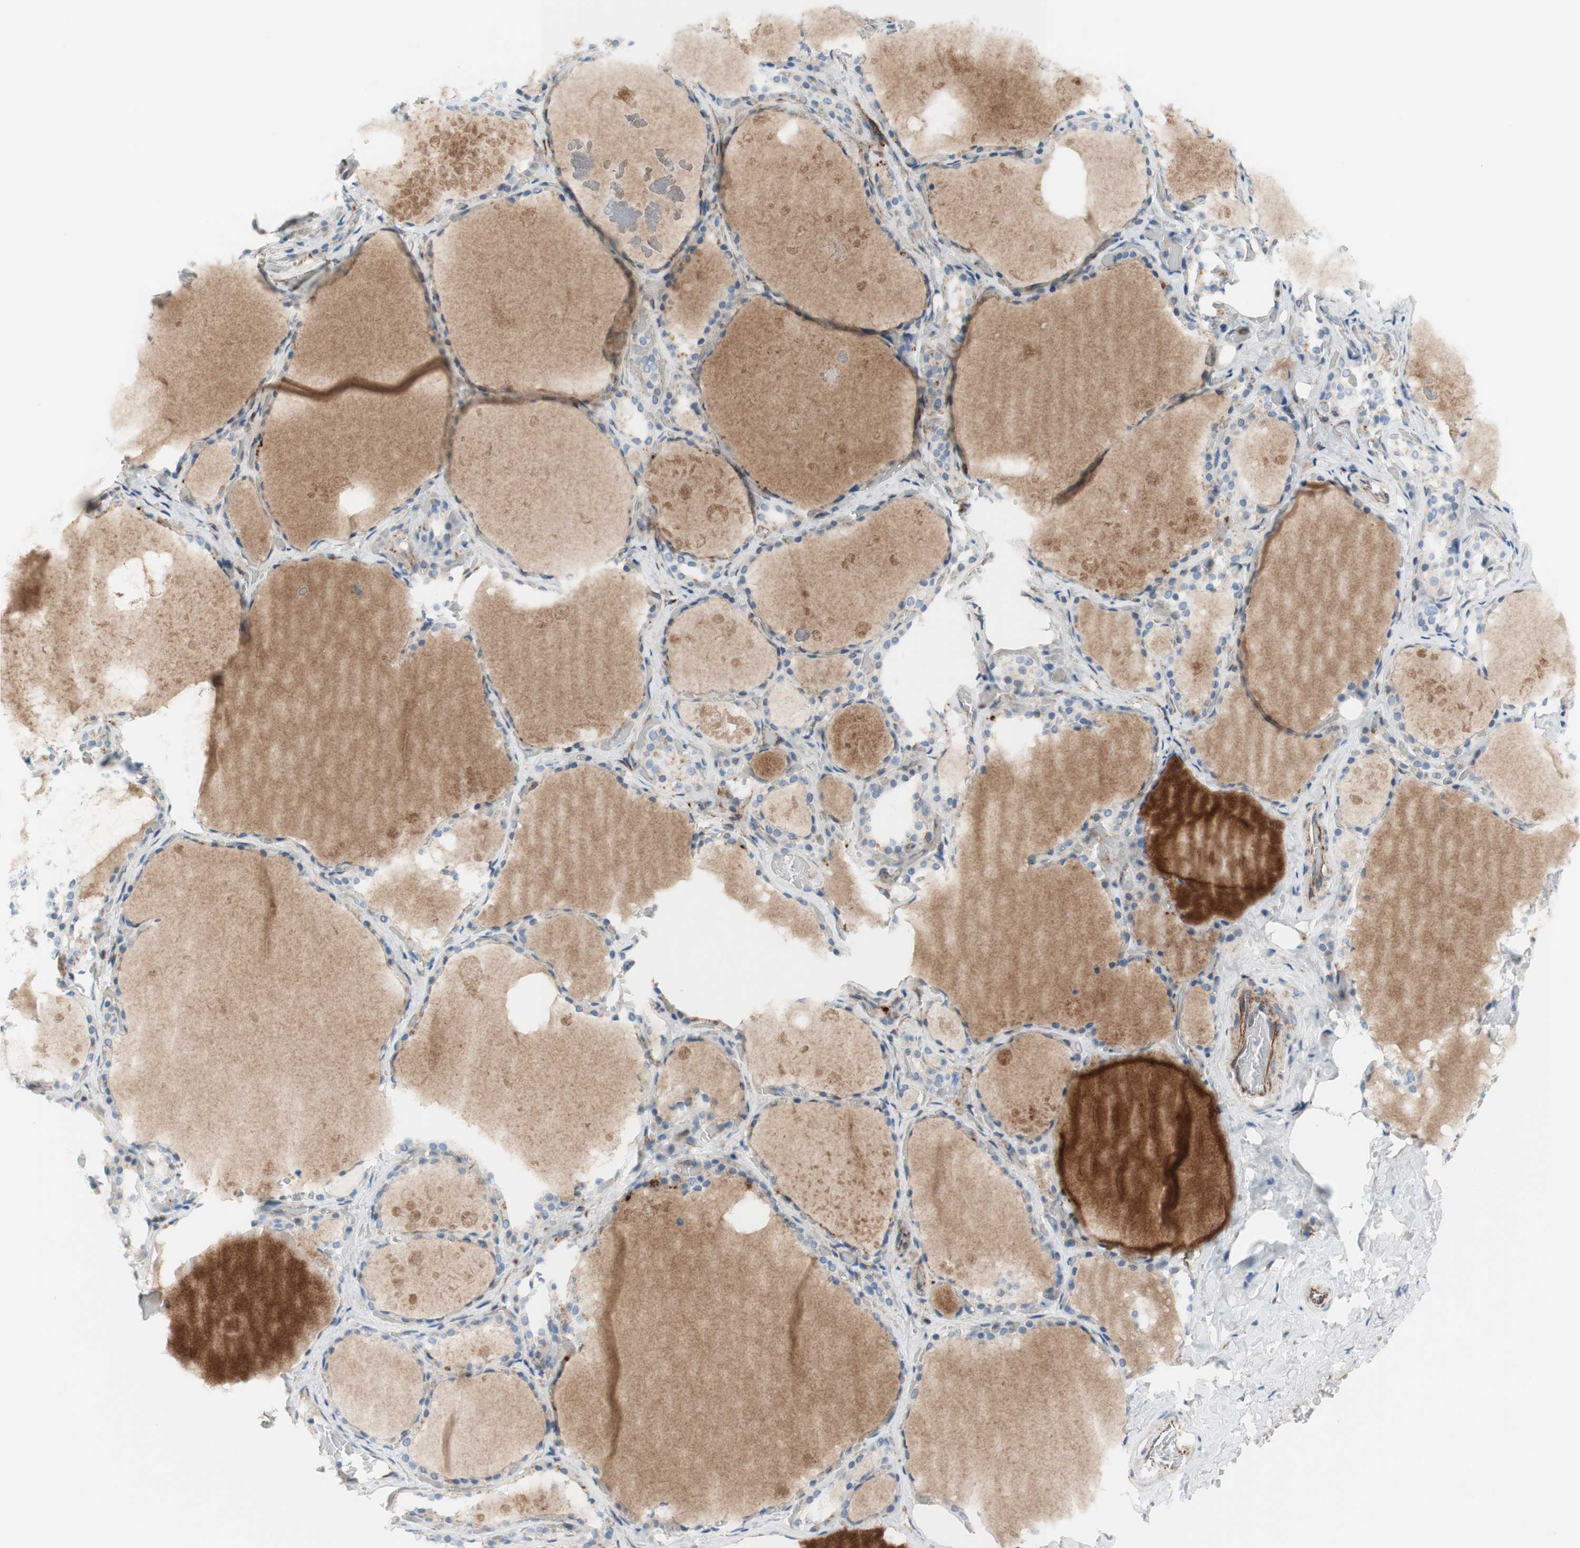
{"staining": {"intensity": "weak", "quantity": "25%-75%", "location": "cytoplasmic/membranous"}, "tissue": "thyroid gland", "cell_type": "Glandular cells", "image_type": "normal", "snomed": [{"axis": "morphology", "description": "Normal tissue, NOS"}, {"axis": "topography", "description": "Thyroid gland"}], "caption": "Normal thyroid gland demonstrates weak cytoplasmic/membranous expression in about 25%-75% of glandular cells, visualized by immunohistochemistry.", "gene": "POU2AF1", "patient": {"sex": "male", "age": 61}}